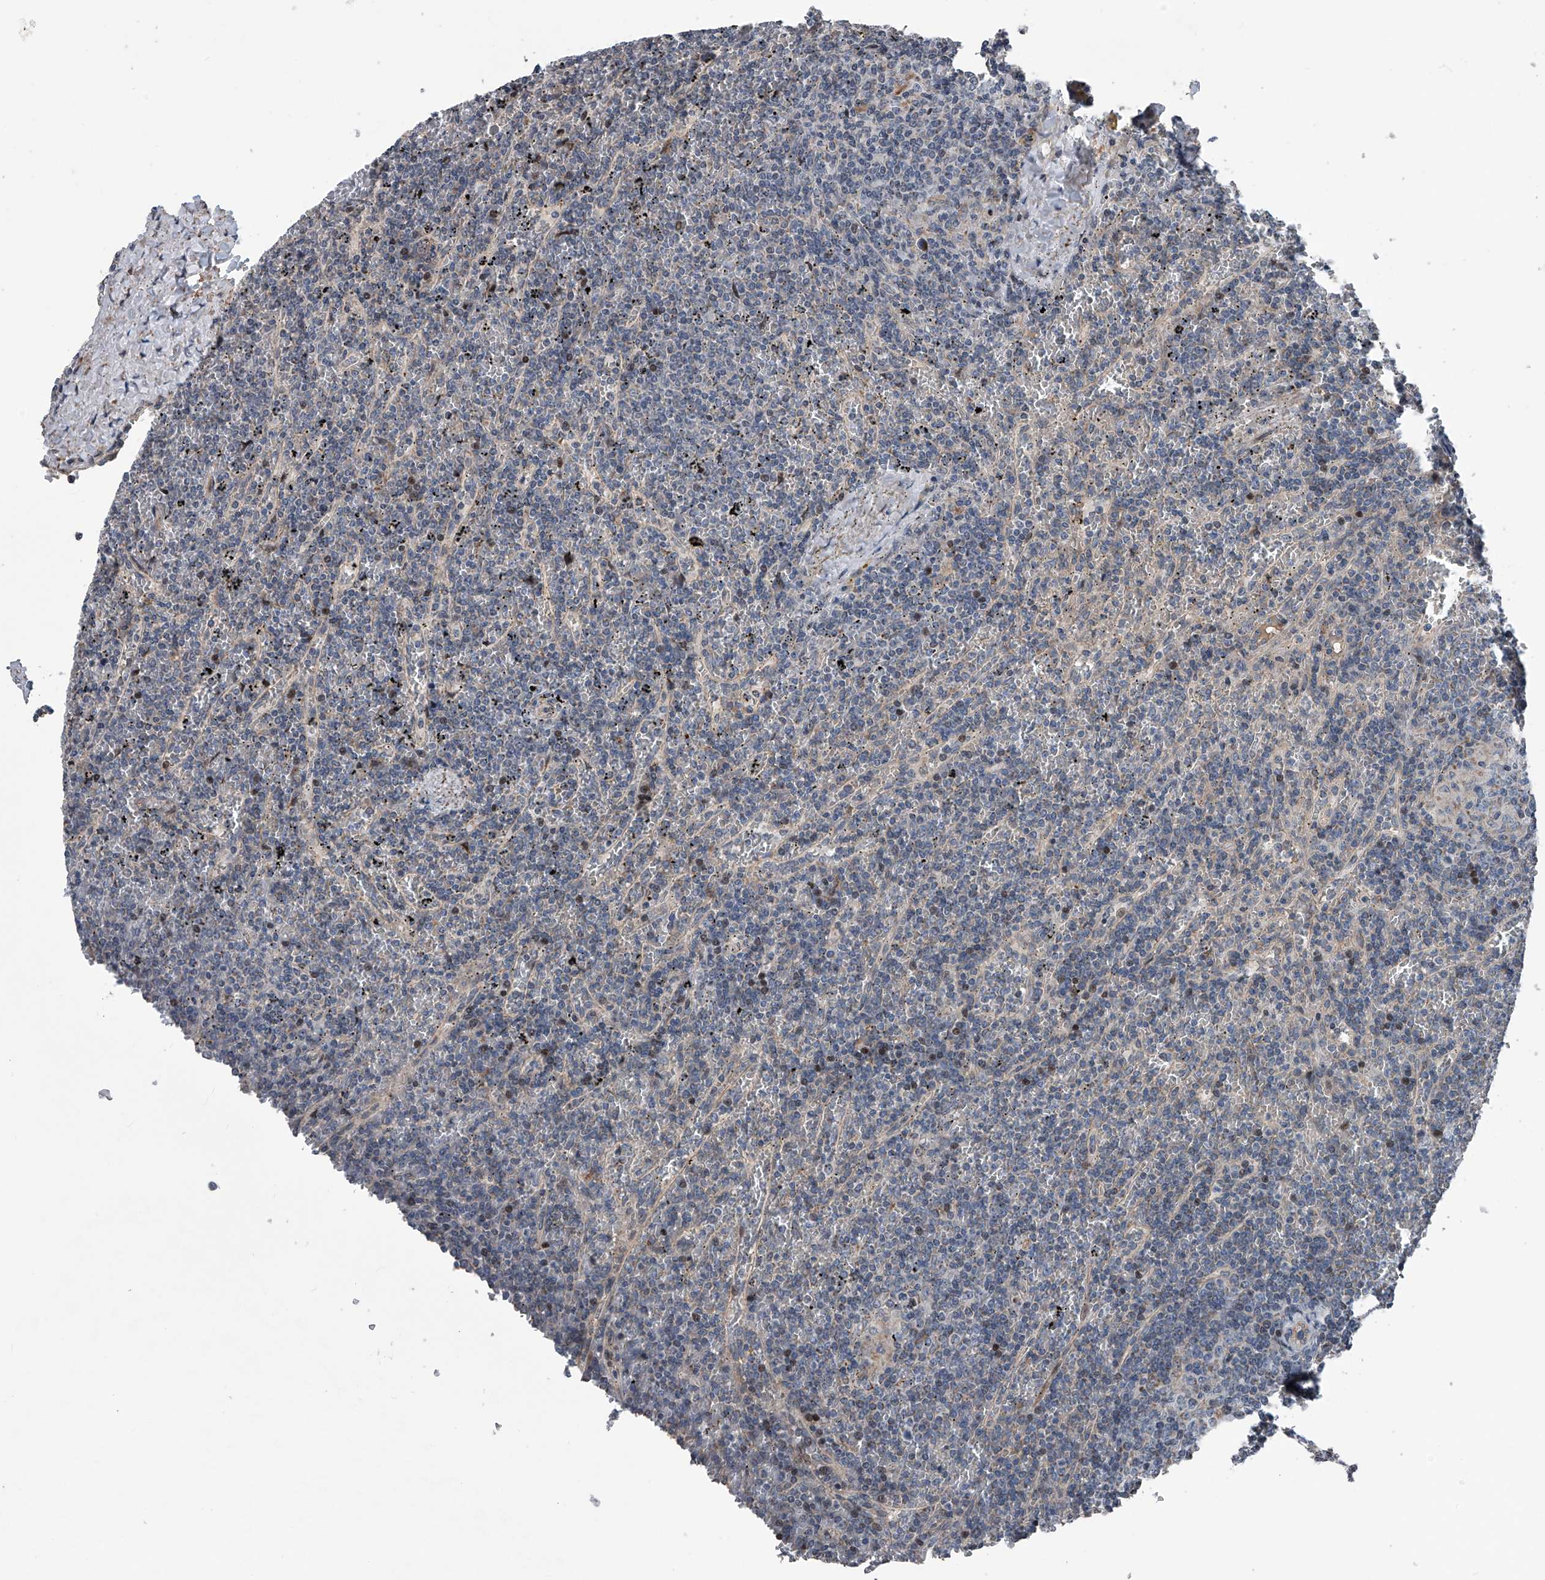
{"staining": {"intensity": "weak", "quantity": "<25%", "location": "cytoplasmic/membranous,nuclear"}, "tissue": "lymphoma", "cell_type": "Tumor cells", "image_type": "cancer", "snomed": [{"axis": "morphology", "description": "Malignant lymphoma, non-Hodgkin's type, Low grade"}, {"axis": "topography", "description": "Spleen"}], "caption": "Tumor cells are negative for brown protein staining in low-grade malignant lymphoma, non-Hodgkin's type. (Brightfield microscopy of DAB (3,3'-diaminobenzidine) IHC at high magnification).", "gene": "DST", "patient": {"sex": "female", "age": 19}}